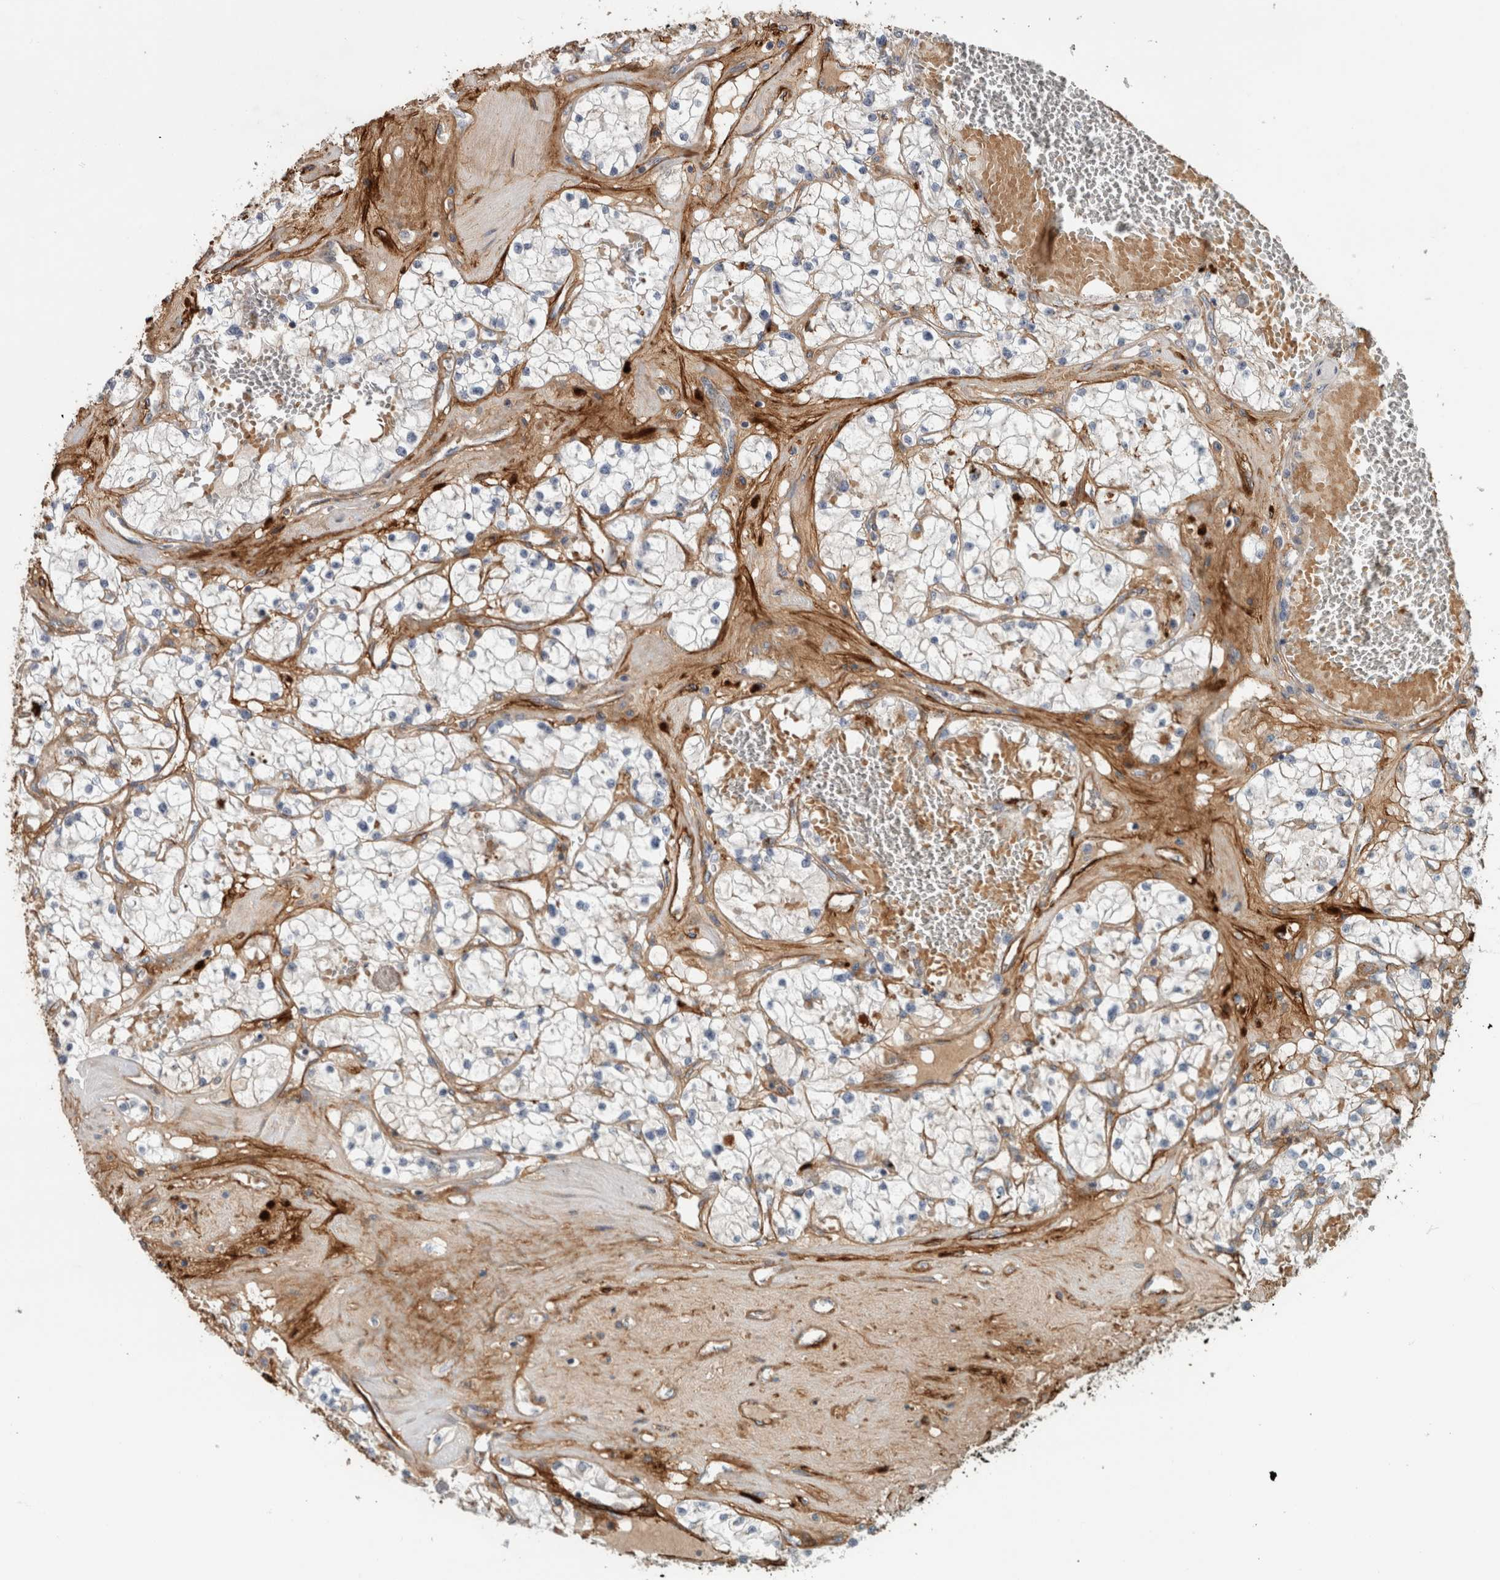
{"staining": {"intensity": "negative", "quantity": "none", "location": "none"}, "tissue": "renal cancer", "cell_type": "Tumor cells", "image_type": "cancer", "snomed": [{"axis": "morphology", "description": "Normal tissue, NOS"}, {"axis": "morphology", "description": "Adenocarcinoma, NOS"}, {"axis": "topography", "description": "Kidney"}], "caption": "The immunohistochemistry (IHC) photomicrograph has no significant staining in tumor cells of adenocarcinoma (renal) tissue. (DAB immunohistochemistry visualized using brightfield microscopy, high magnification).", "gene": "FN1", "patient": {"sex": "male", "age": 68}}